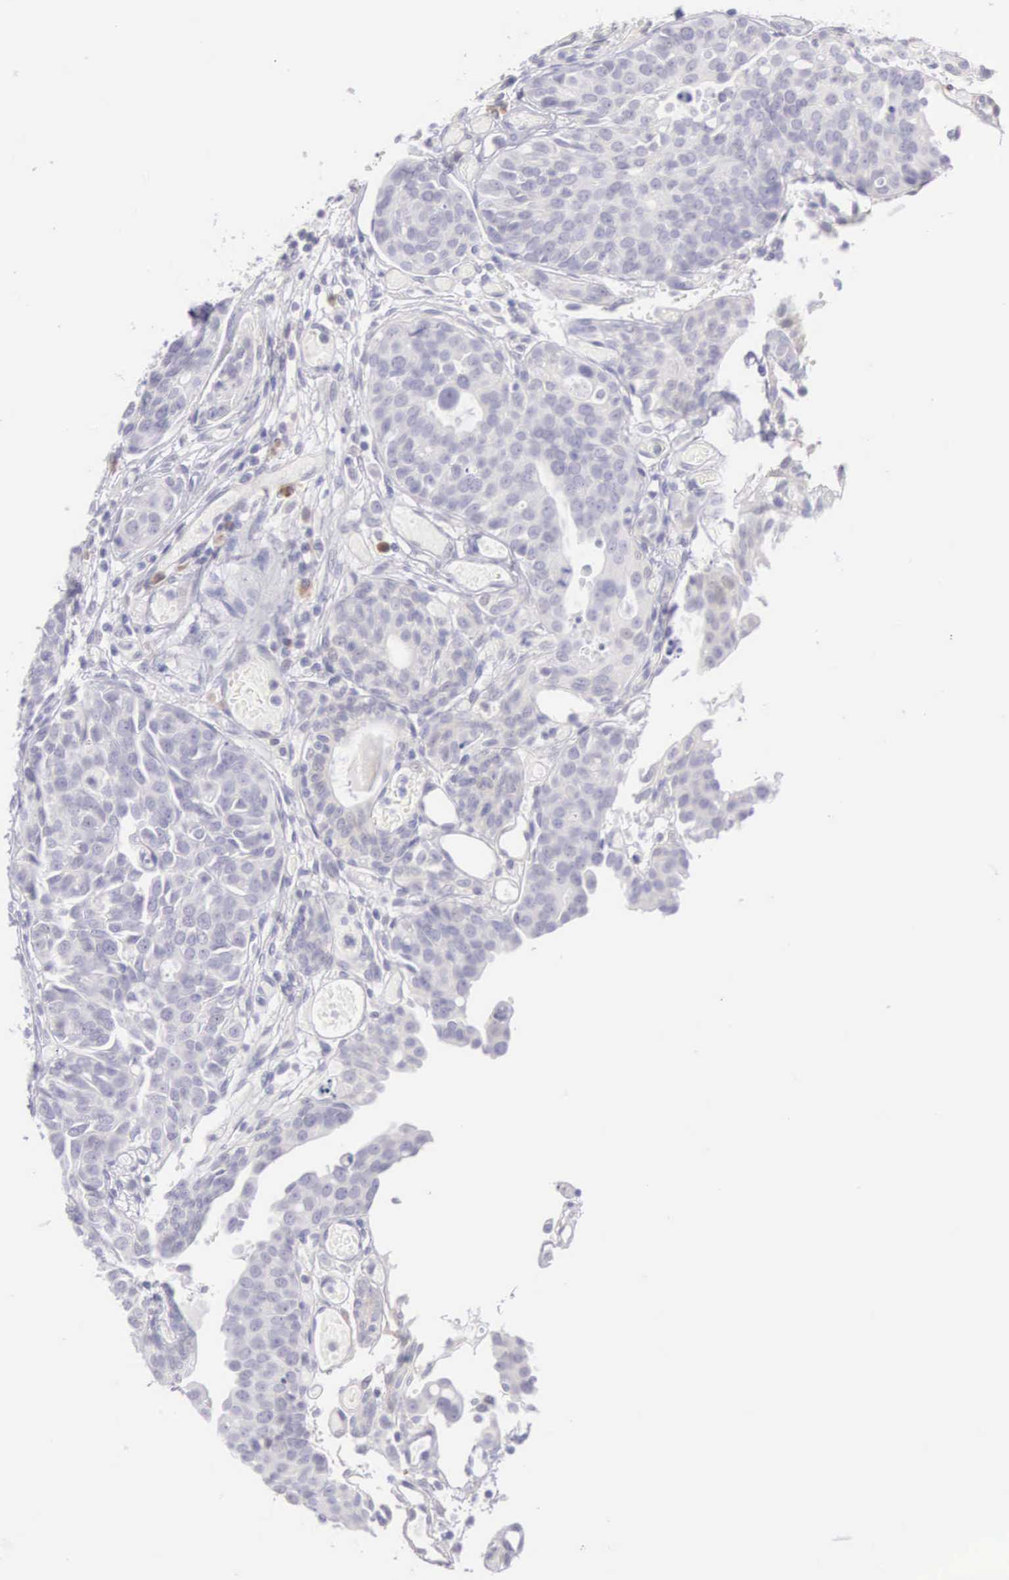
{"staining": {"intensity": "weak", "quantity": "25%-75%", "location": "cytoplasmic/membranous"}, "tissue": "urothelial cancer", "cell_type": "Tumor cells", "image_type": "cancer", "snomed": [{"axis": "morphology", "description": "Urothelial carcinoma, High grade"}, {"axis": "topography", "description": "Urinary bladder"}], "caption": "Tumor cells reveal low levels of weak cytoplasmic/membranous positivity in about 25%-75% of cells in urothelial carcinoma (high-grade).", "gene": "ARFGAP3", "patient": {"sex": "male", "age": 78}}